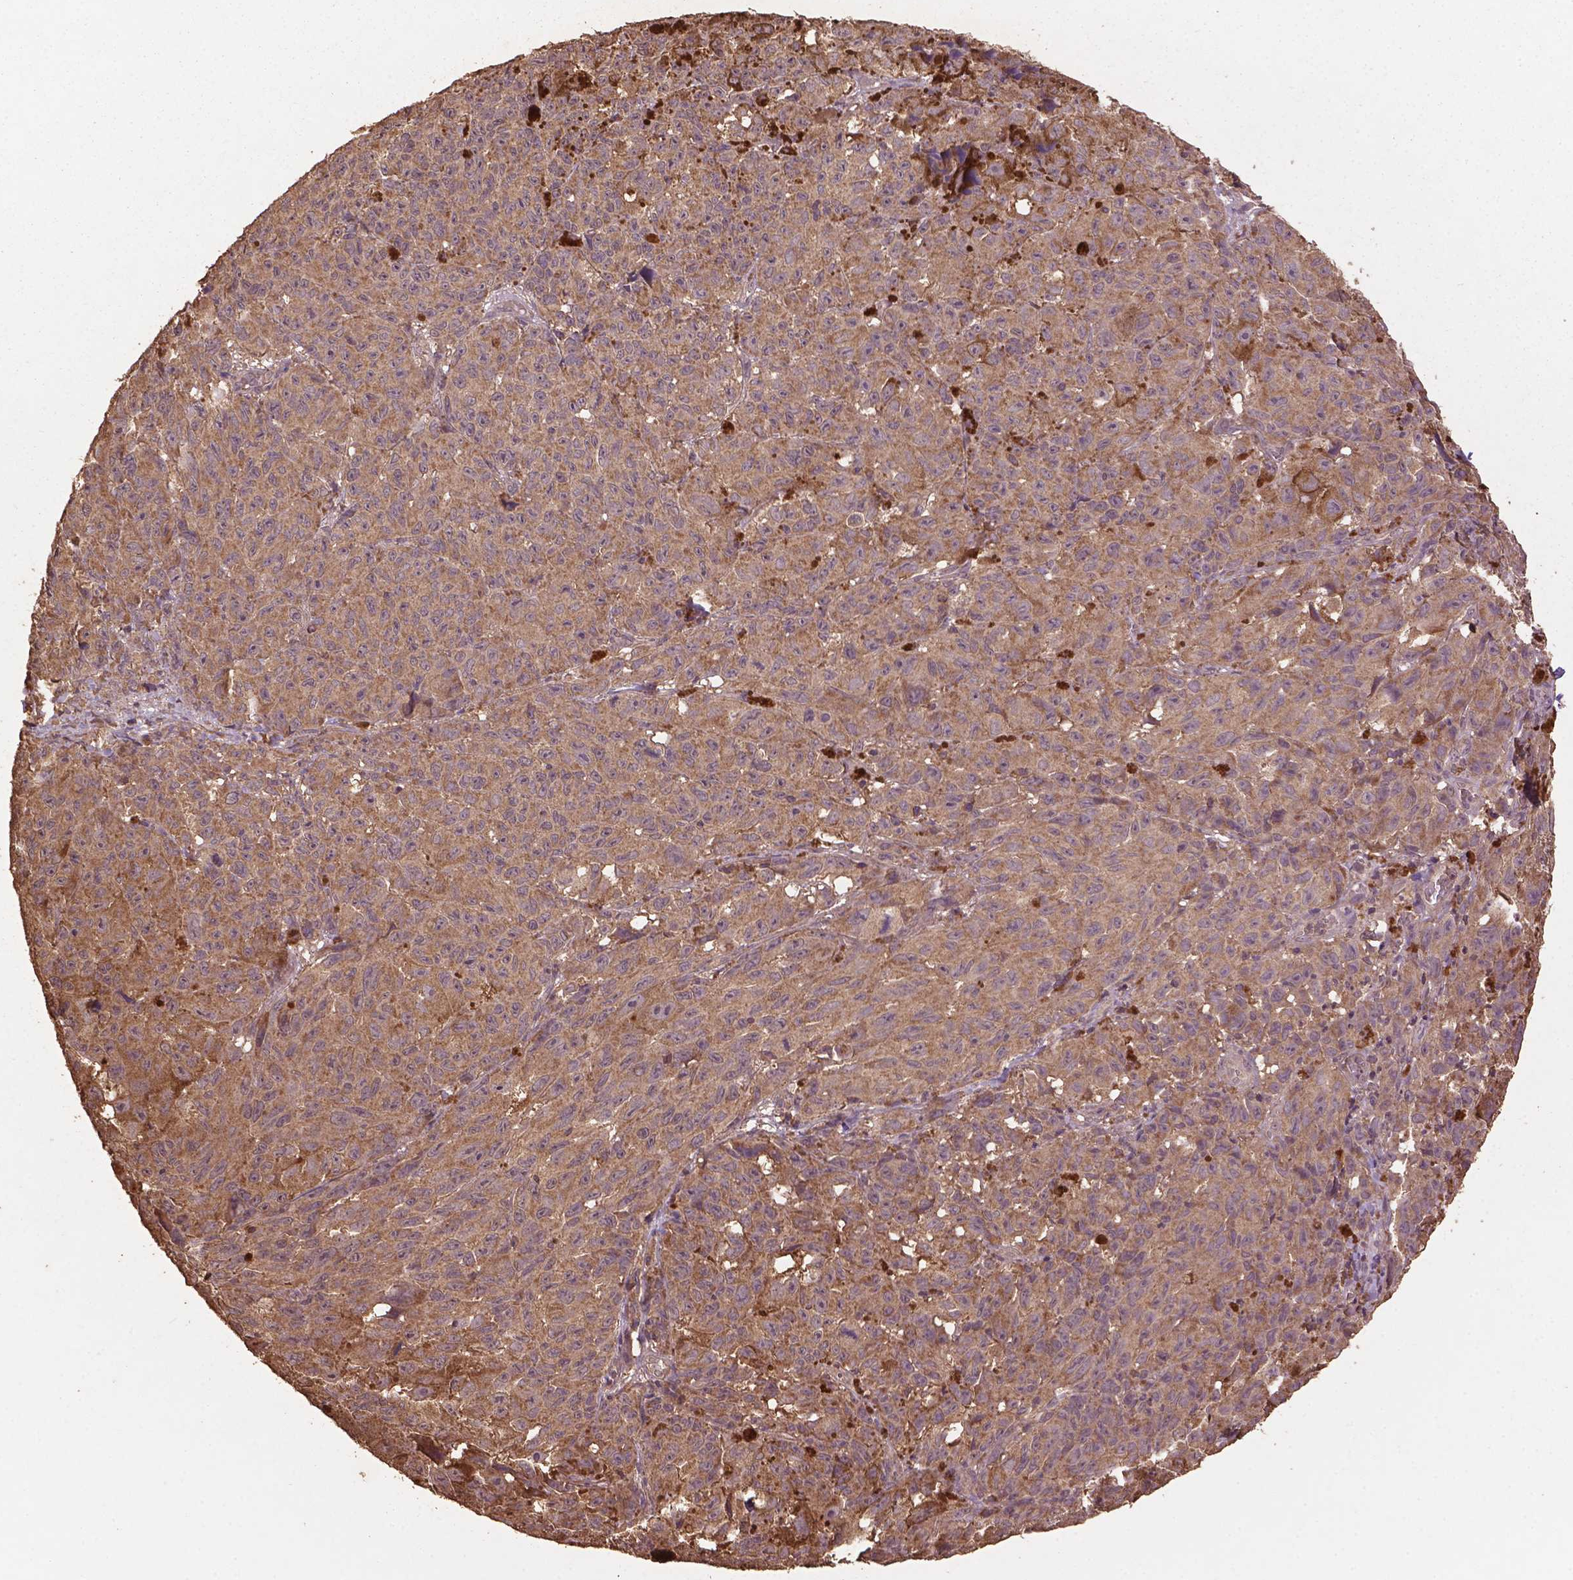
{"staining": {"intensity": "moderate", "quantity": ">75%", "location": "cytoplasmic/membranous"}, "tissue": "melanoma", "cell_type": "Tumor cells", "image_type": "cancer", "snomed": [{"axis": "morphology", "description": "Malignant melanoma, NOS"}, {"axis": "topography", "description": "Vulva, labia, clitoris and Bartholin´s gland, NO"}], "caption": "Melanoma tissue reveals moderate cytoplasmic/membranous expression in about >75% of tumor cells", "gene": "BABAM1", "patient": {"sex": "female", "age": 75}}